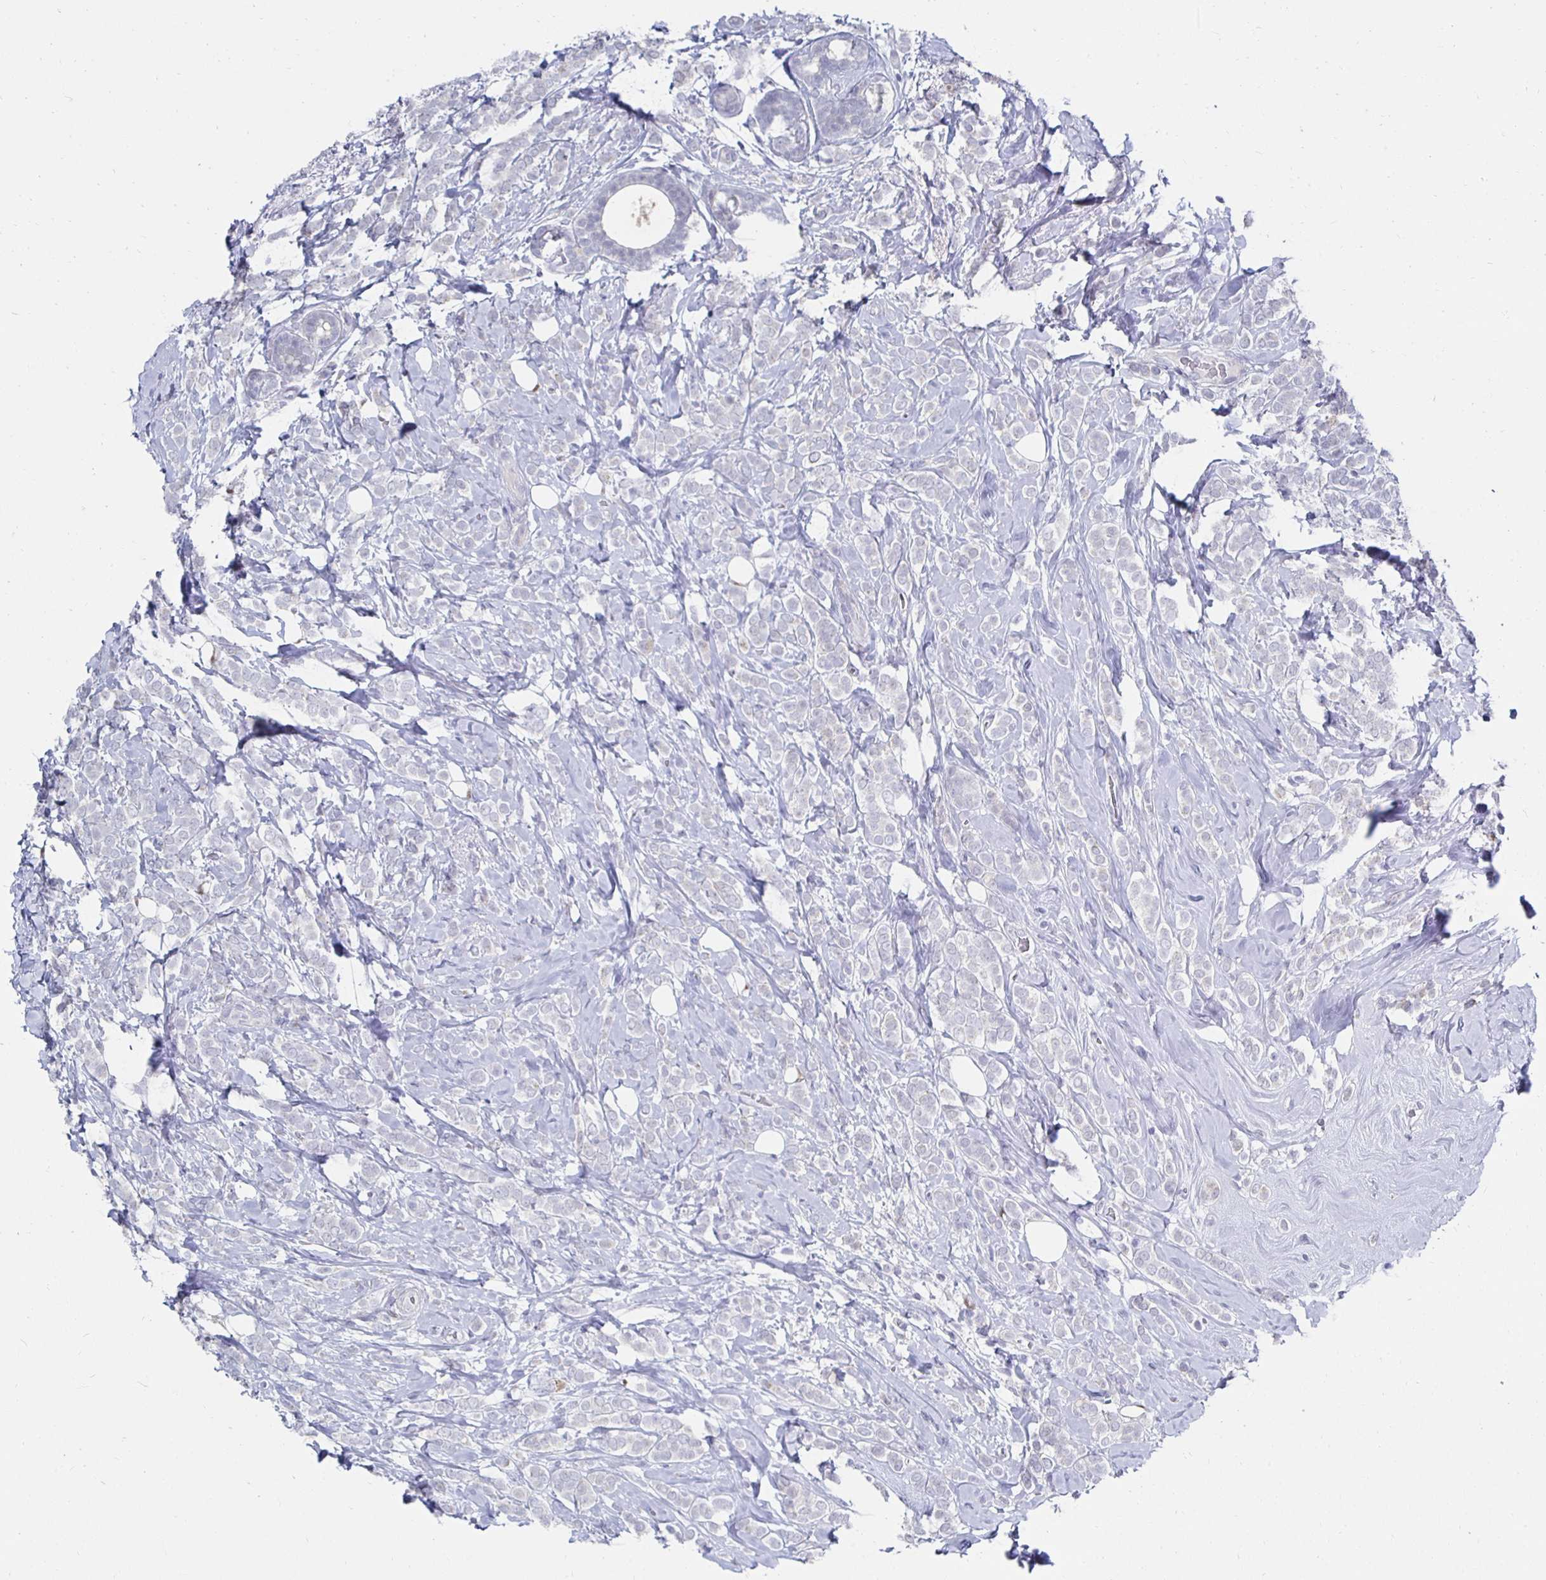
{"staining": {"intensity": "negative", "quantity": "none", "location": "none"}, "tissue": "breast cancer", "cell_type": "Tumor cells", "image_type": "cancer", "snomed": [{"axis": "morphology", "description": "Lobular carcinoma"}, {"axis": "topography", "description": "Breast"}], "caption": "Micrograph shows no significant protein positivity in tumor cells of breast lobular carcinoma.", "gene": "NOCT", "patient": {"sex": "female", "age": 49}}